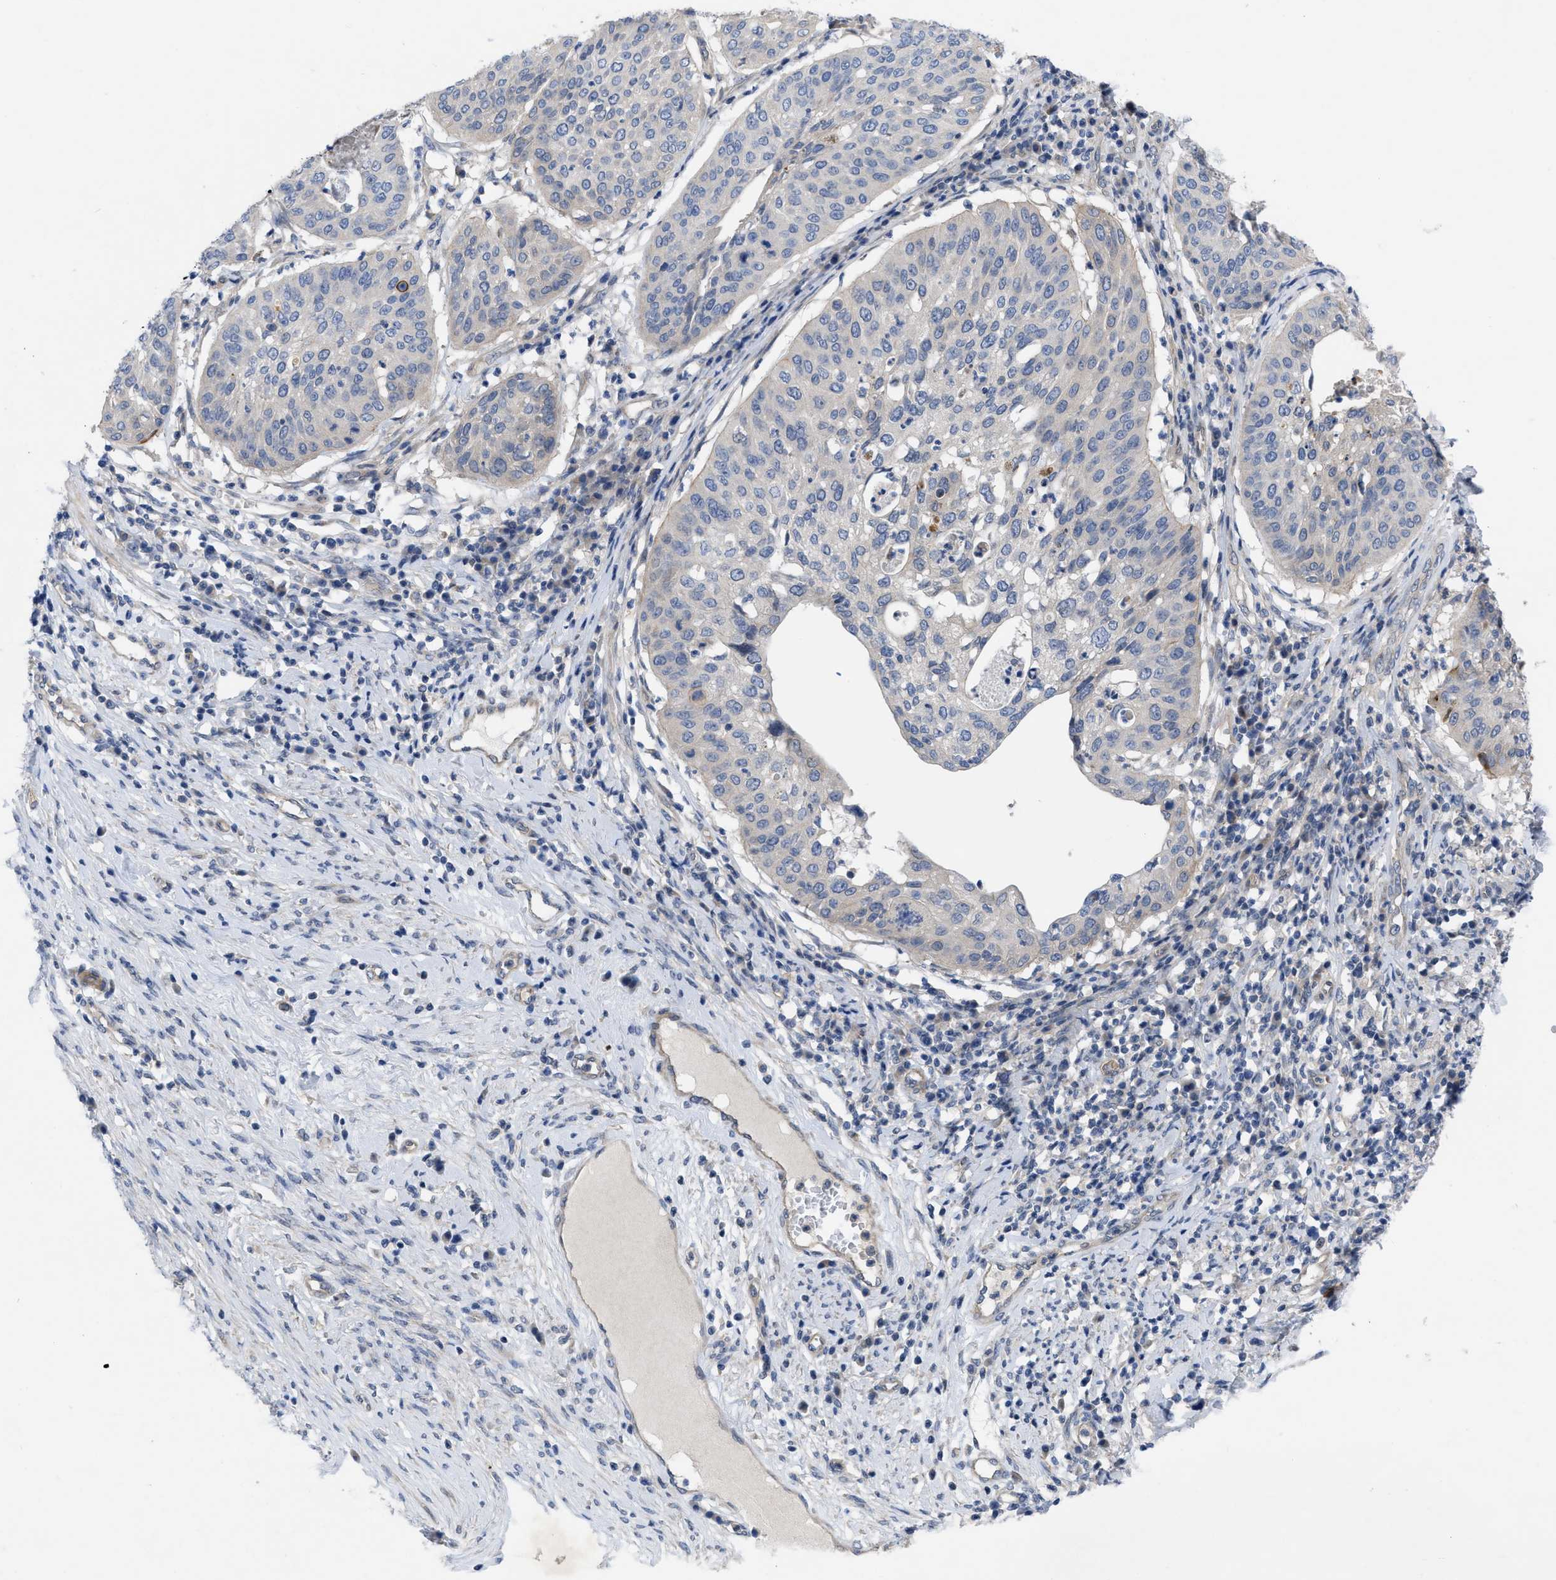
{"staining": {"intensity": "negative", "quantity": "none", "location": "none"}, "tissue": "cervical cancer", "cell_type": "Tumor cells", "image_type": "cancer", "snomed": [{"axis": "morphology", "description": "Normal tissue, NOS"}, {"axis": "morphology", "description": "Squamous cell carcinoma, NOS"}, {"axis": "topography", "description": "Cervix"}], "caption": "IHC of human cervical cancer (squamous cell carcinoma) reveals no positivity in tumor cells. (Brightfield microscopy of DAB (3,3'-diaminobenzidine) IHC at high magnification).", "gene": "NDEL1", "patient": {"sex": "female", "age": 39}}